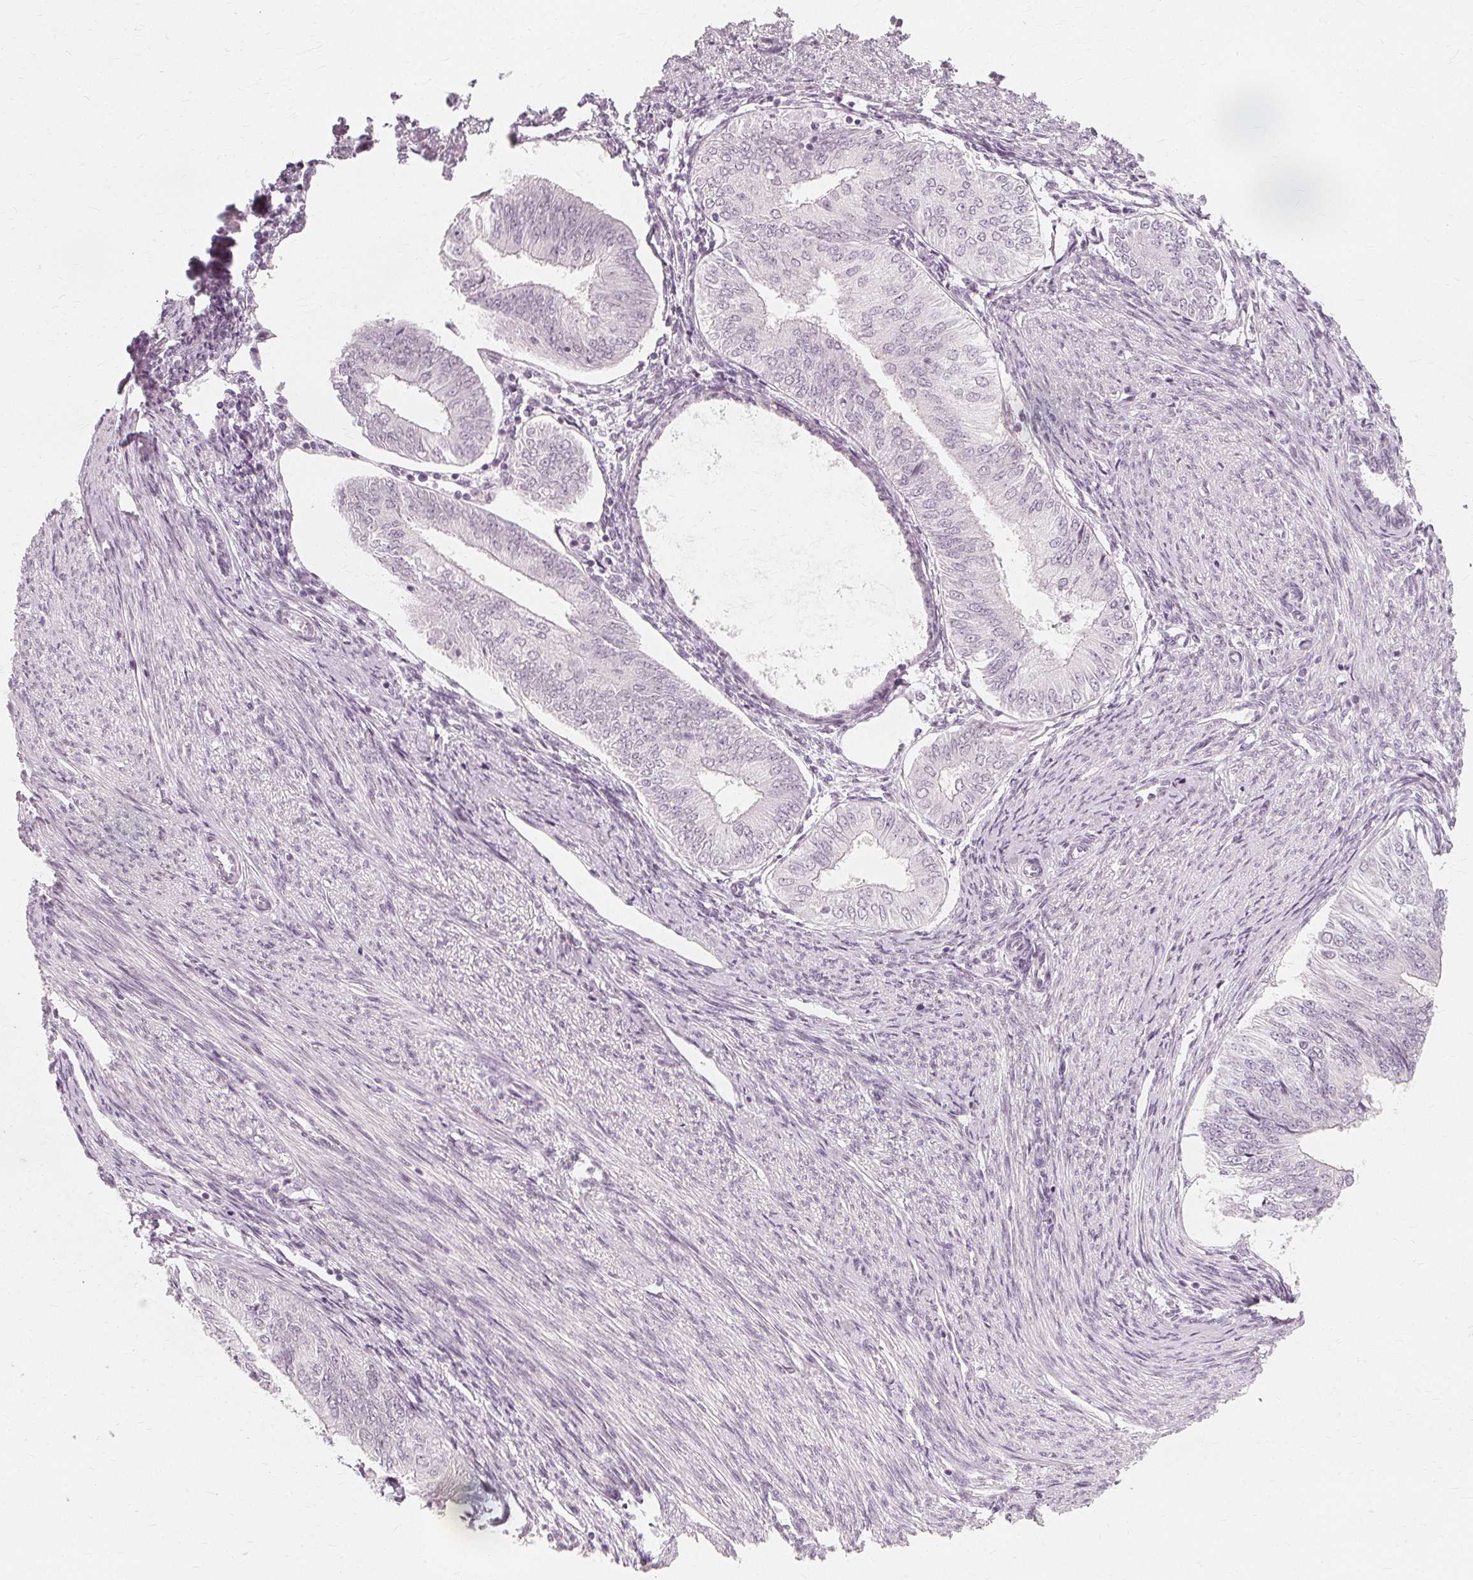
{"staining": {"intensity": "negative", "quantity": "none", "location": "none"}, "tissue": "endometrial cancer", "cell_type": "Tumor cells", "image_type": "cancer", "snomed": [{"axis": "morphology", "description": "Adenocarcinoma, NOS"}, {"axis": "topography", "description": "Endometrium"}], "caption": "A micrograph of endometrial cancer (adenocarcinoma) stained for a protein shows no brown staining in tumor cells.", "gene": "NXPE1", "patient": {"sex": "female", "age": 58}}